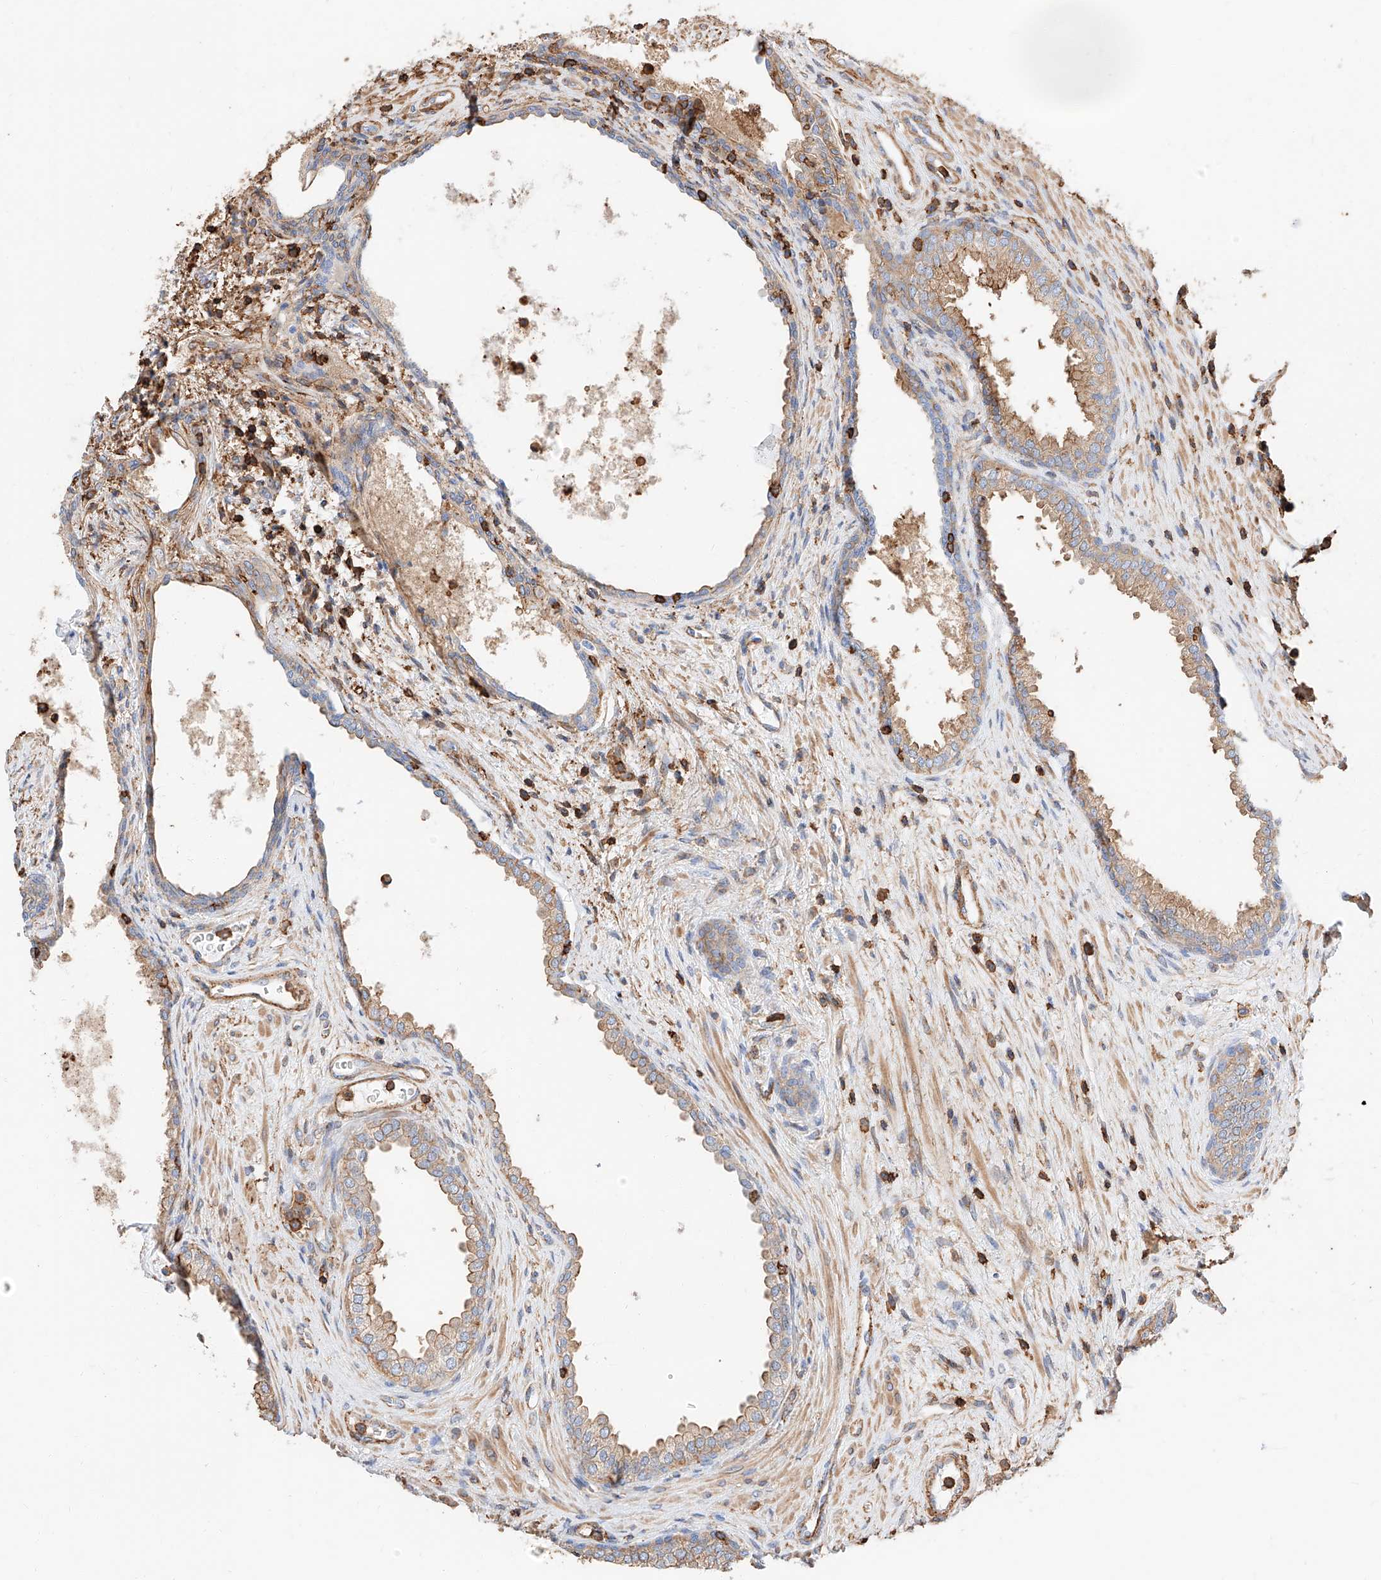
{"staining": {"intensity": "moderate", "quantity": "25%-75%", "location": "cytoplasmic/membranous"}, "tissue": "prostate", "cell_type": "Glandular cells", "image_type": "normal", "snomed": [{"axis": "morphology", "description": "Normal tissue, NOS"}, {"axis": "topography", "description": "Prostate"}], "caption": "This is an image of immunohistochemistry staining of unremarkable prostate, which shows moderate positivity in the cytoplasmic/membranous of glandular cells.", "gene": "WFS1", "patient": {"sex": "male", "age": 76}}